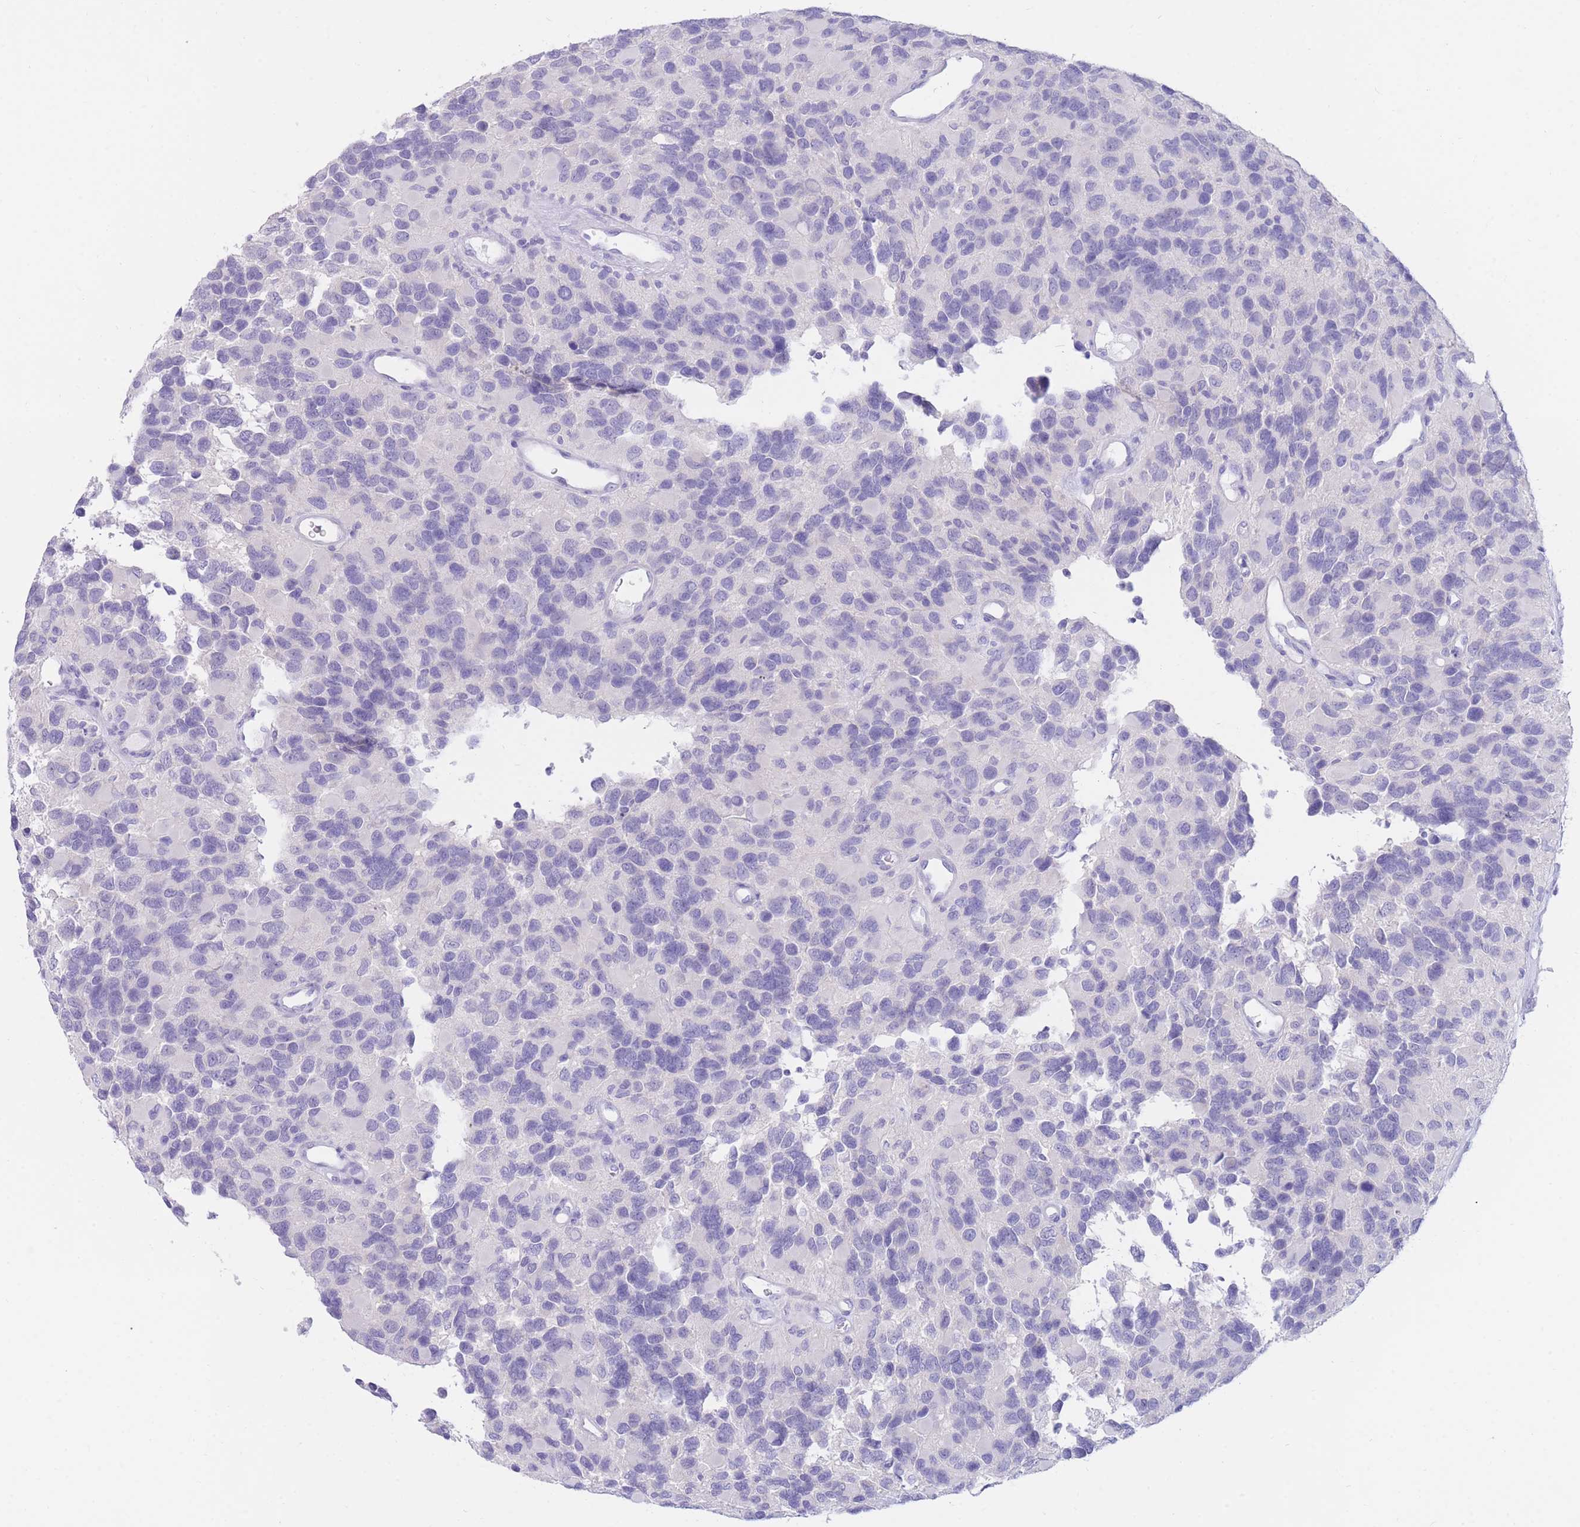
{"staining": {"intensity": "negative", "quantity": "none", "location": "none"}, "tissue": "glioma", "cell_type": "Tumor cells", "image_type": "cancer", "snomed": [{"axis": "morphology", "description": "Glioma, malignant, High grade"}, {"axis": "topography", "description": "Brain"}], "caption": "High-grade glioma (malignant) was stained to show a protein in brown. There is no significant staining in tumor cells. Nuclei are stained in blue.", "gene": "SSUH2", "patient": {"sex": "male", "age": 77}}